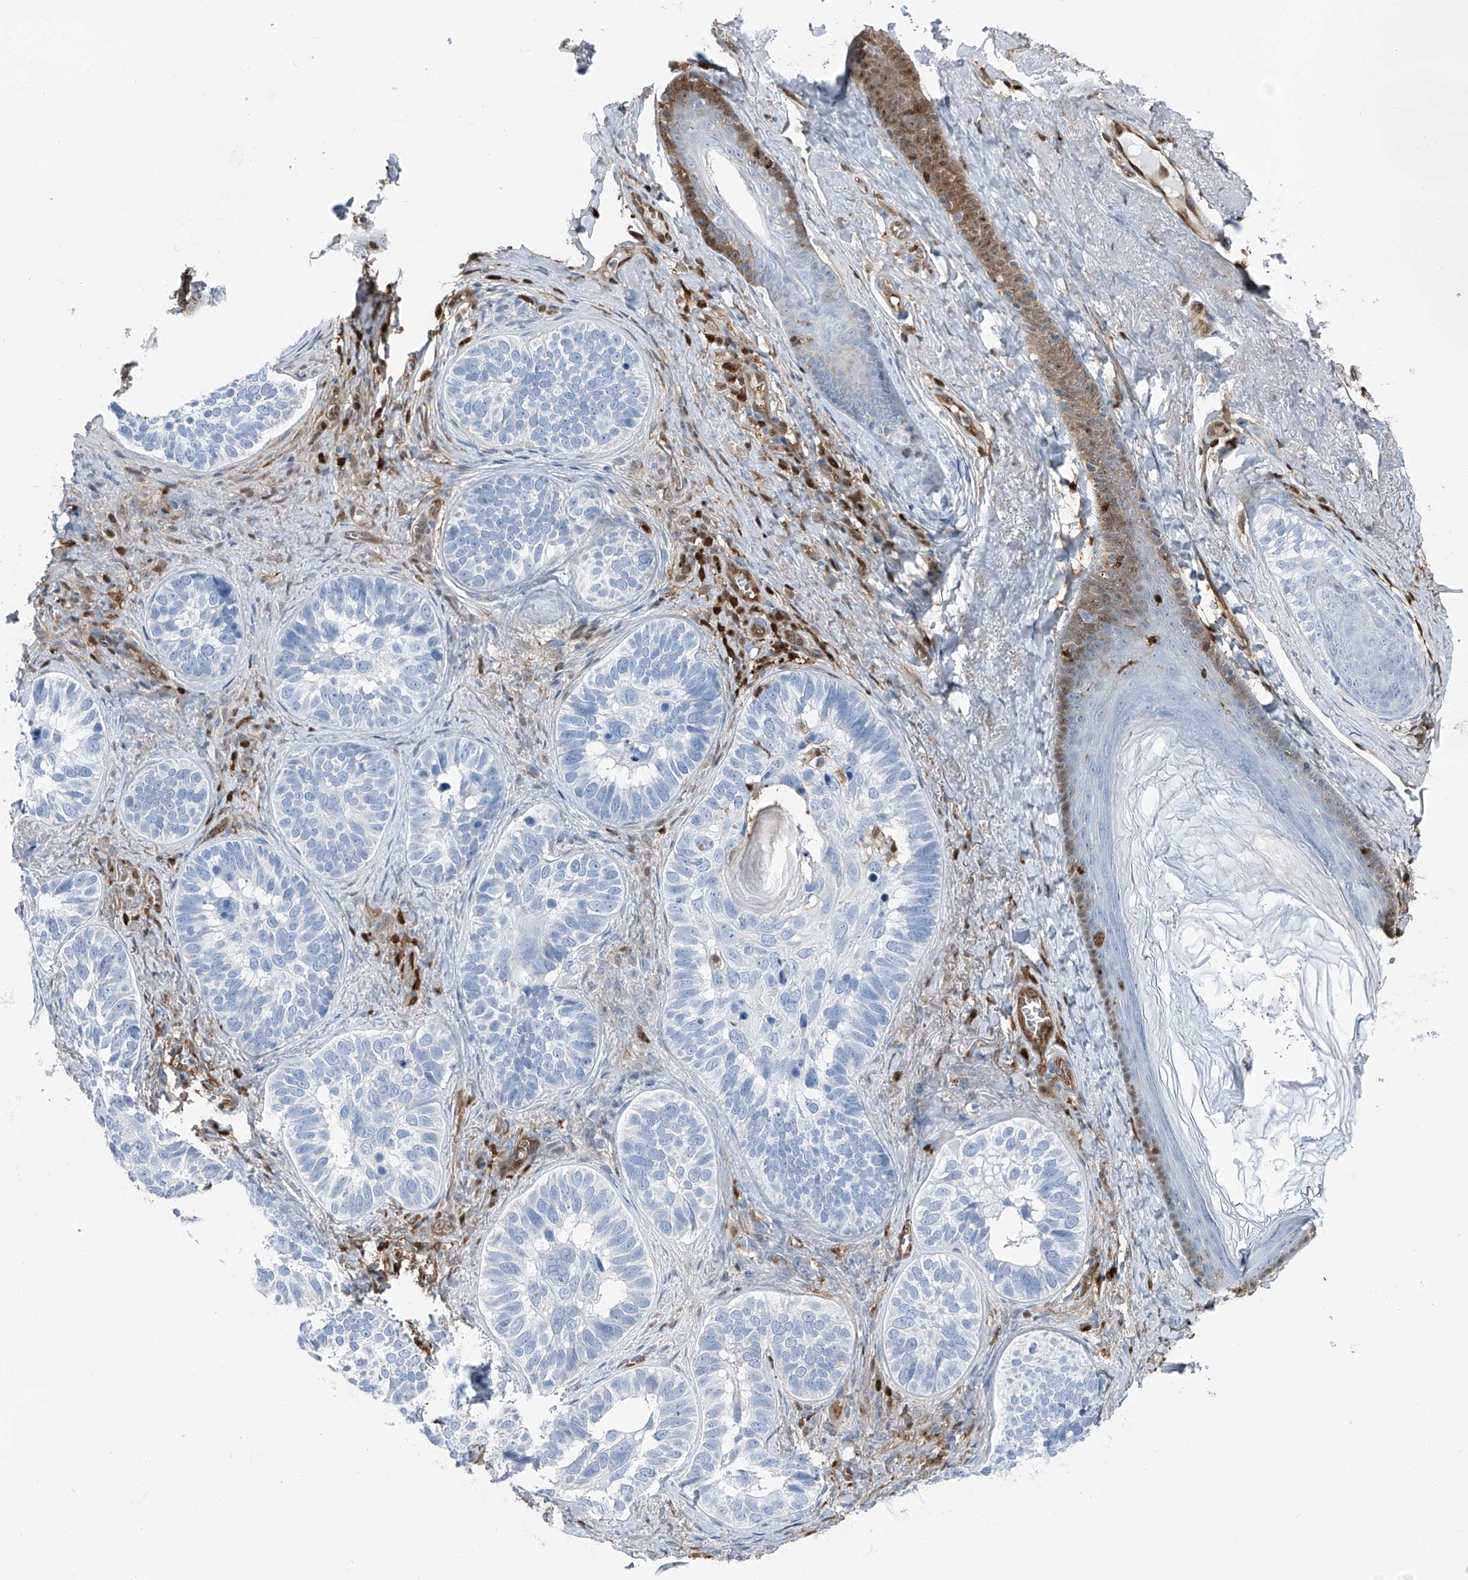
{"staining": {"intensity": "negative", "quantity": "none", "location": "none"}, "tissue": "skin cancer", "cell_type": "Tumor cells", "image_type": "cancer", "snomed": [{"axis": "morphology", "description": "Basal cell carcinoma"}, {"axis": "topography", "description": "Skin"}], "caption": "This micrograph is of basal cell carcinoma (skin) stained with IHC to label a protein in brown with the nuclei are counter-stained blue. There is no positivity in tumor cells.", "gene": "PSMB10", "patient": {"sex": "male", "age": 62}}